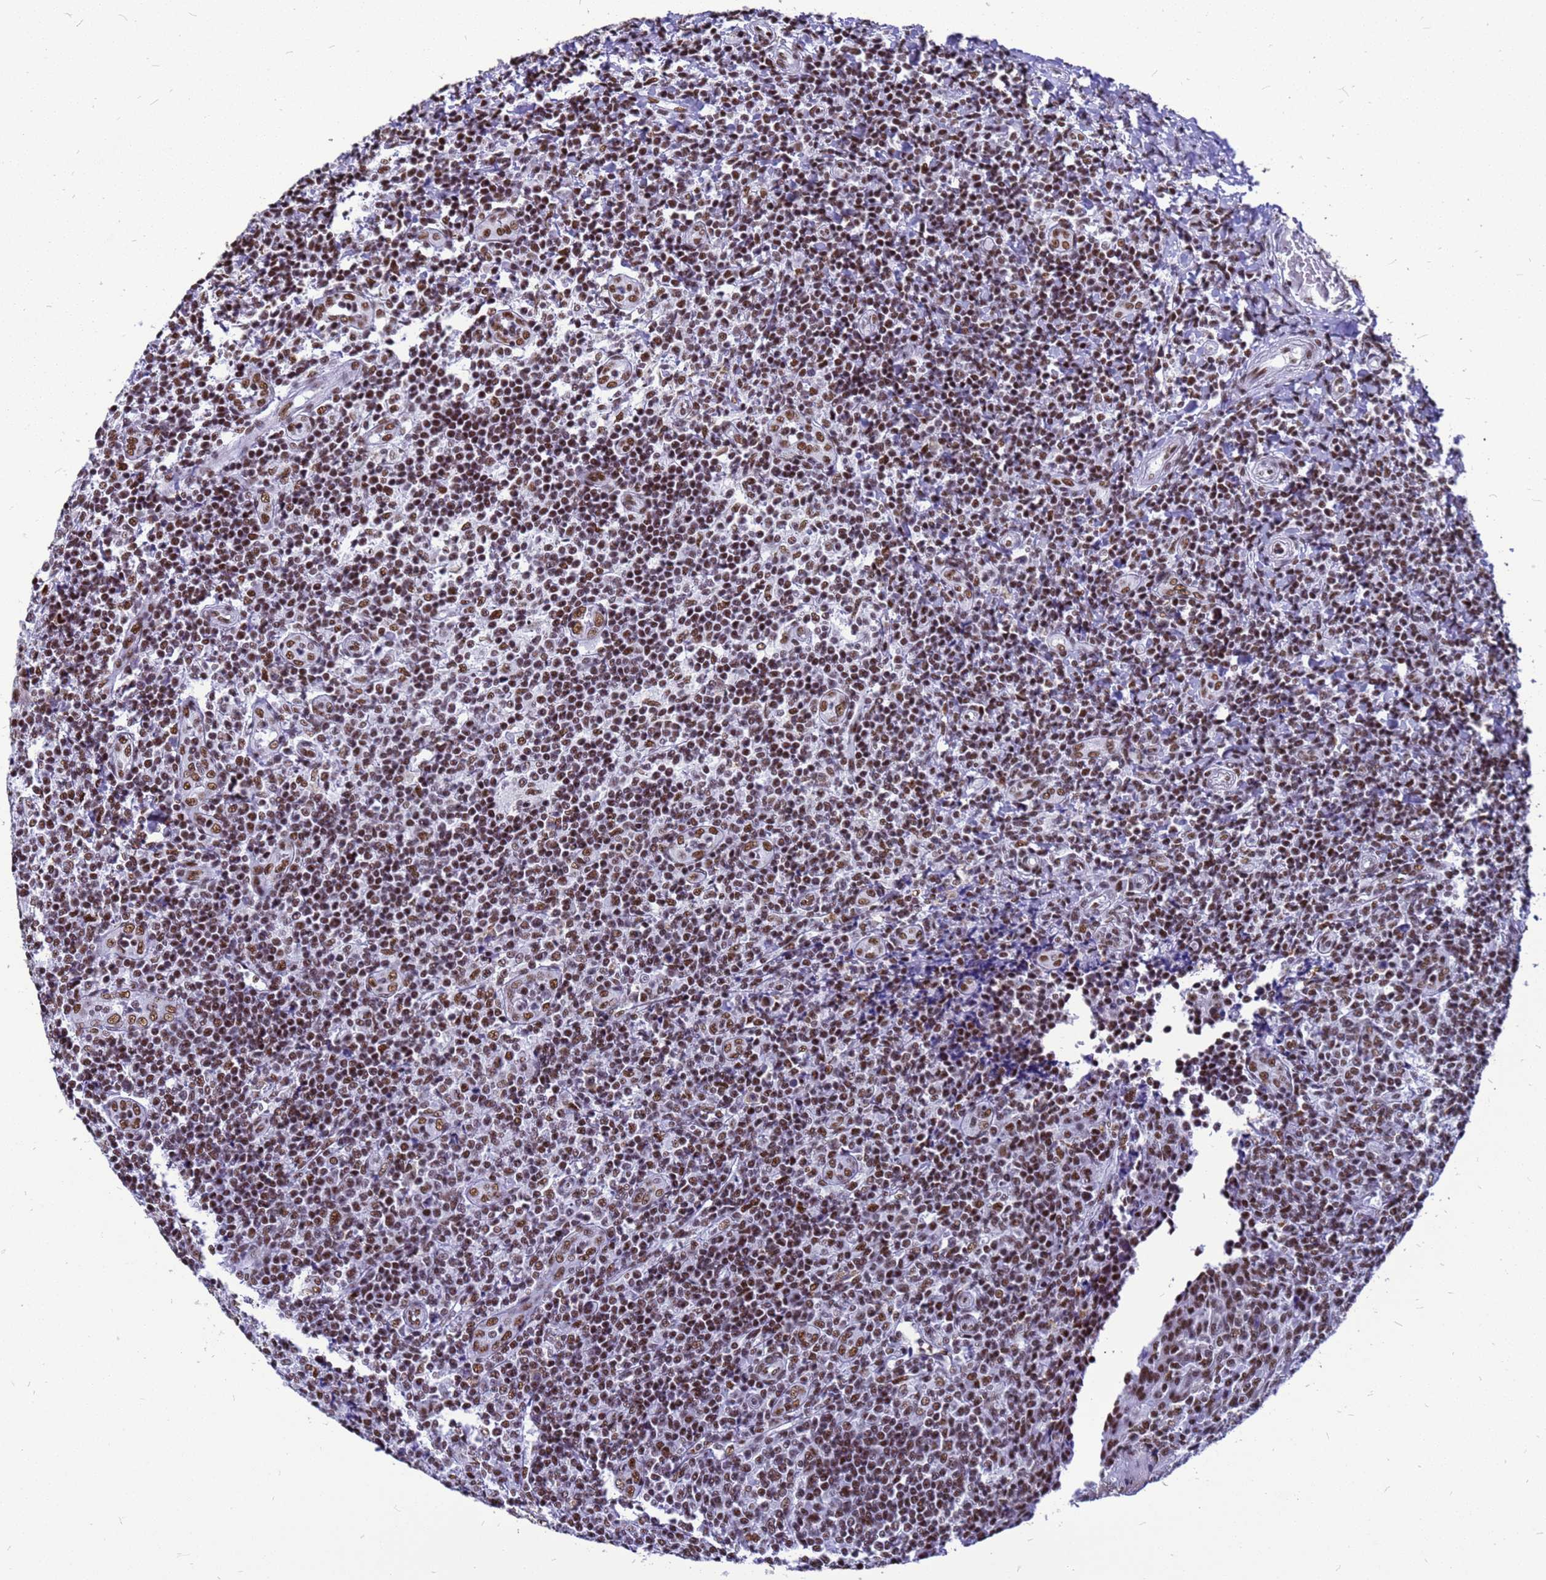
{"staining": {"intensity": "moderate", "quantity": ">75%", "location": "nuclear"}, "tissue": "tonsil", "cell_type": "Non-germinal center cells", "image_type": "normal", "snomed": [{"axis": "morphology", "description": "Normal tissue, NOS"}, {"axis": "topography", "description": "Tonsil"}], "caption": "Immunohistochemistry photomicrograph of unremarkable tonsil stained for a protein (brown), which demonstrates medium levels of moderate nuclear expression in about >75% of non-germinal center cells.", "gene": "SART3", "patient": {"sex": "female", "age": 19}}